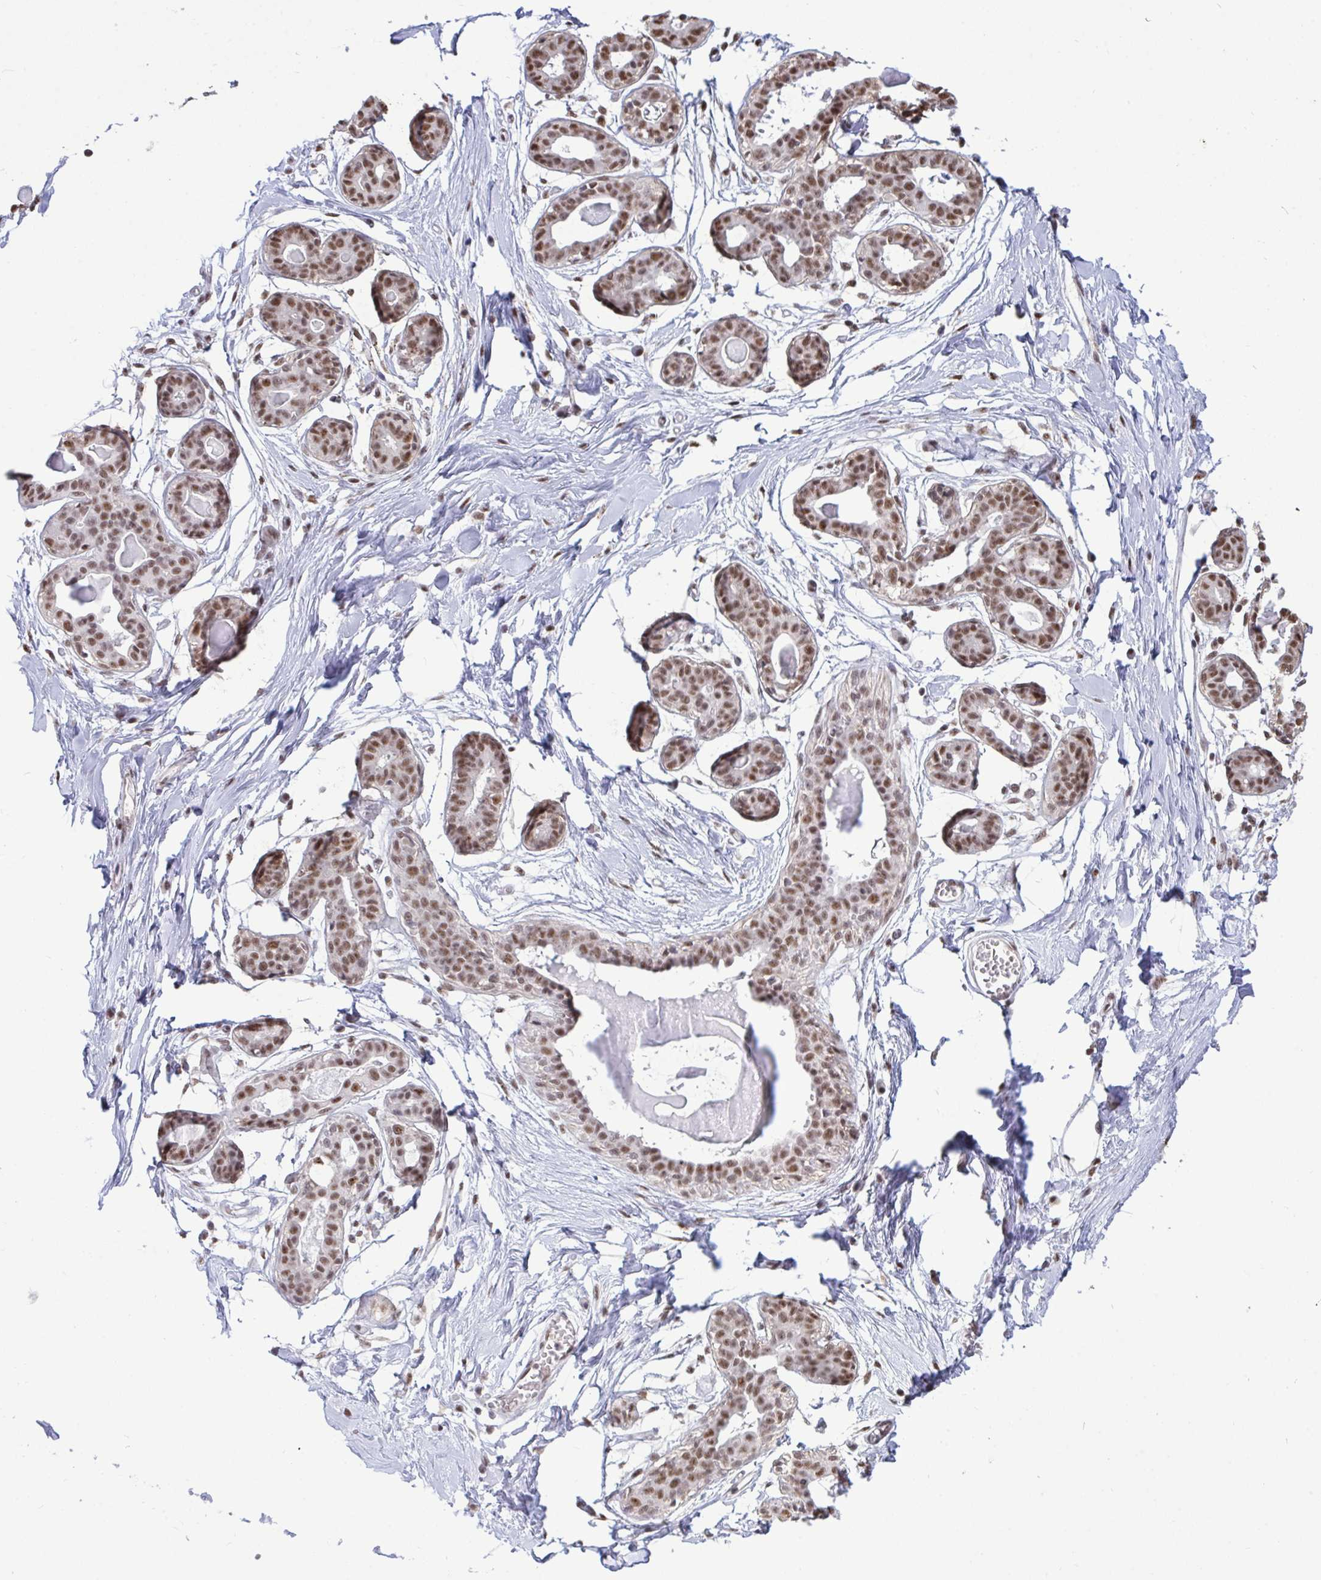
{"staining": {"intensity": "moderate", "quantity": ">75%", "location": "nuclear"}, "tissue": "breast", "cell_type": "Adipocytes", "image_type": "normal", "snomed": [{"axis": "morphology", "description": "Normal tissue, NOS"}, {"axis": "topography", "description": "Breast"}], "caption": "Immunohistochemistry (IHC) of normal human breast displays medium levels of moderate nuclear staining in about >75% of adipocytes. Ihc stains the protein in brown and the nuclei are stained blue.", "gene": "PUF60", "patient": {"sex": "female", "age": 45}}